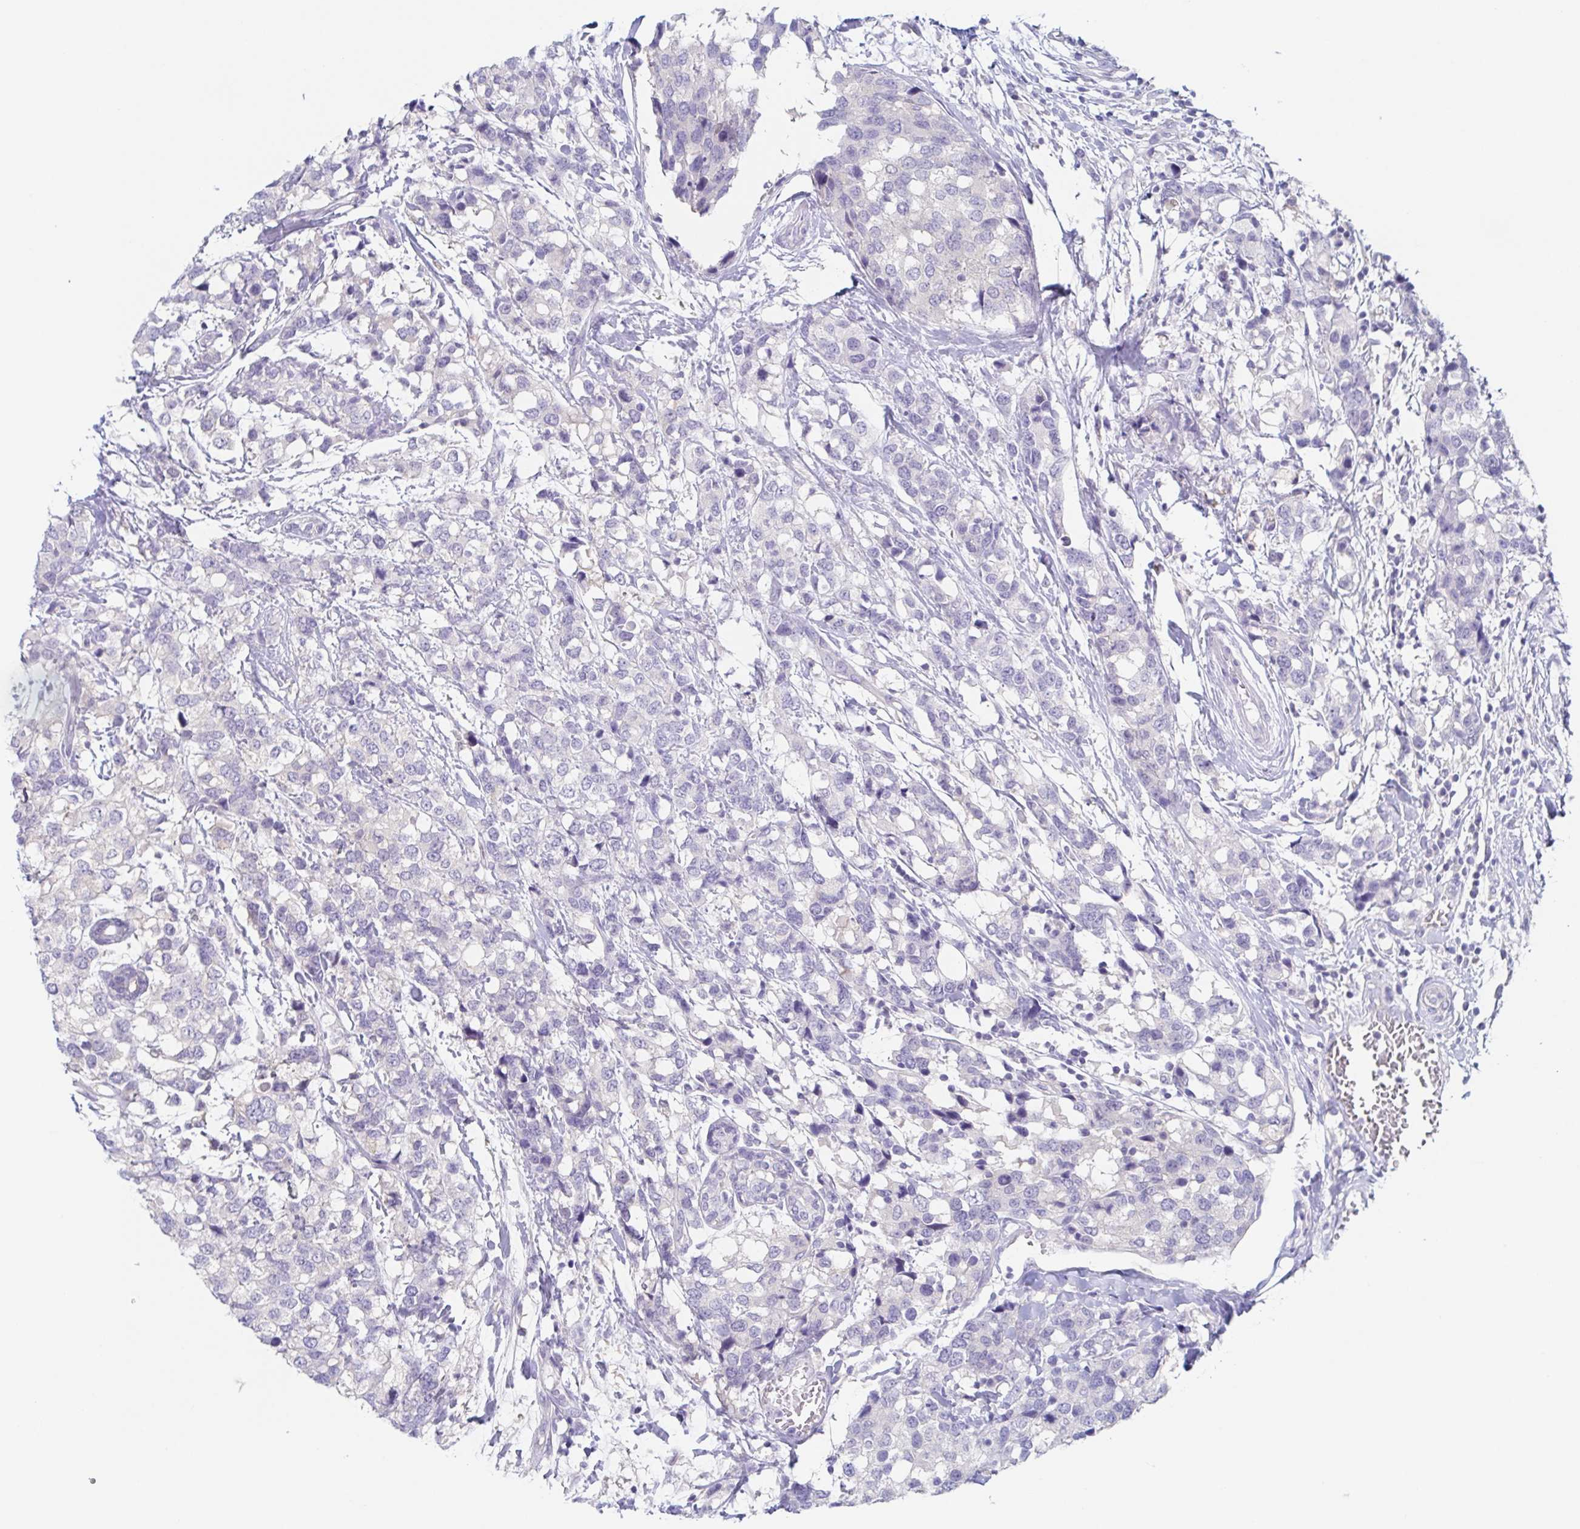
{"staining": {"intensity": "negative", "quantity": "none", "location": "none"}, "tissue": "breast cancer", "cell_type": "Tumor cells", "image_type": "cancer", "snomed": [{"axis": "morphology", "description": "Lobular carcinoma"}, {"axis": "topography", "description": "Breast"}], "caption": "High magnification brightfield microscopy of lobular carcinoma (breast) stained with DAB (3,3'-diaminobenzidine) (brown) and counterstained with hematoxylin (blue): tumor cells show no significant expression. (Immunohistochemistry (ihc), brightfield microscopy, high magnification).", "gene": "HTR2A", "patient": {"sex": "female", "age": 59}}